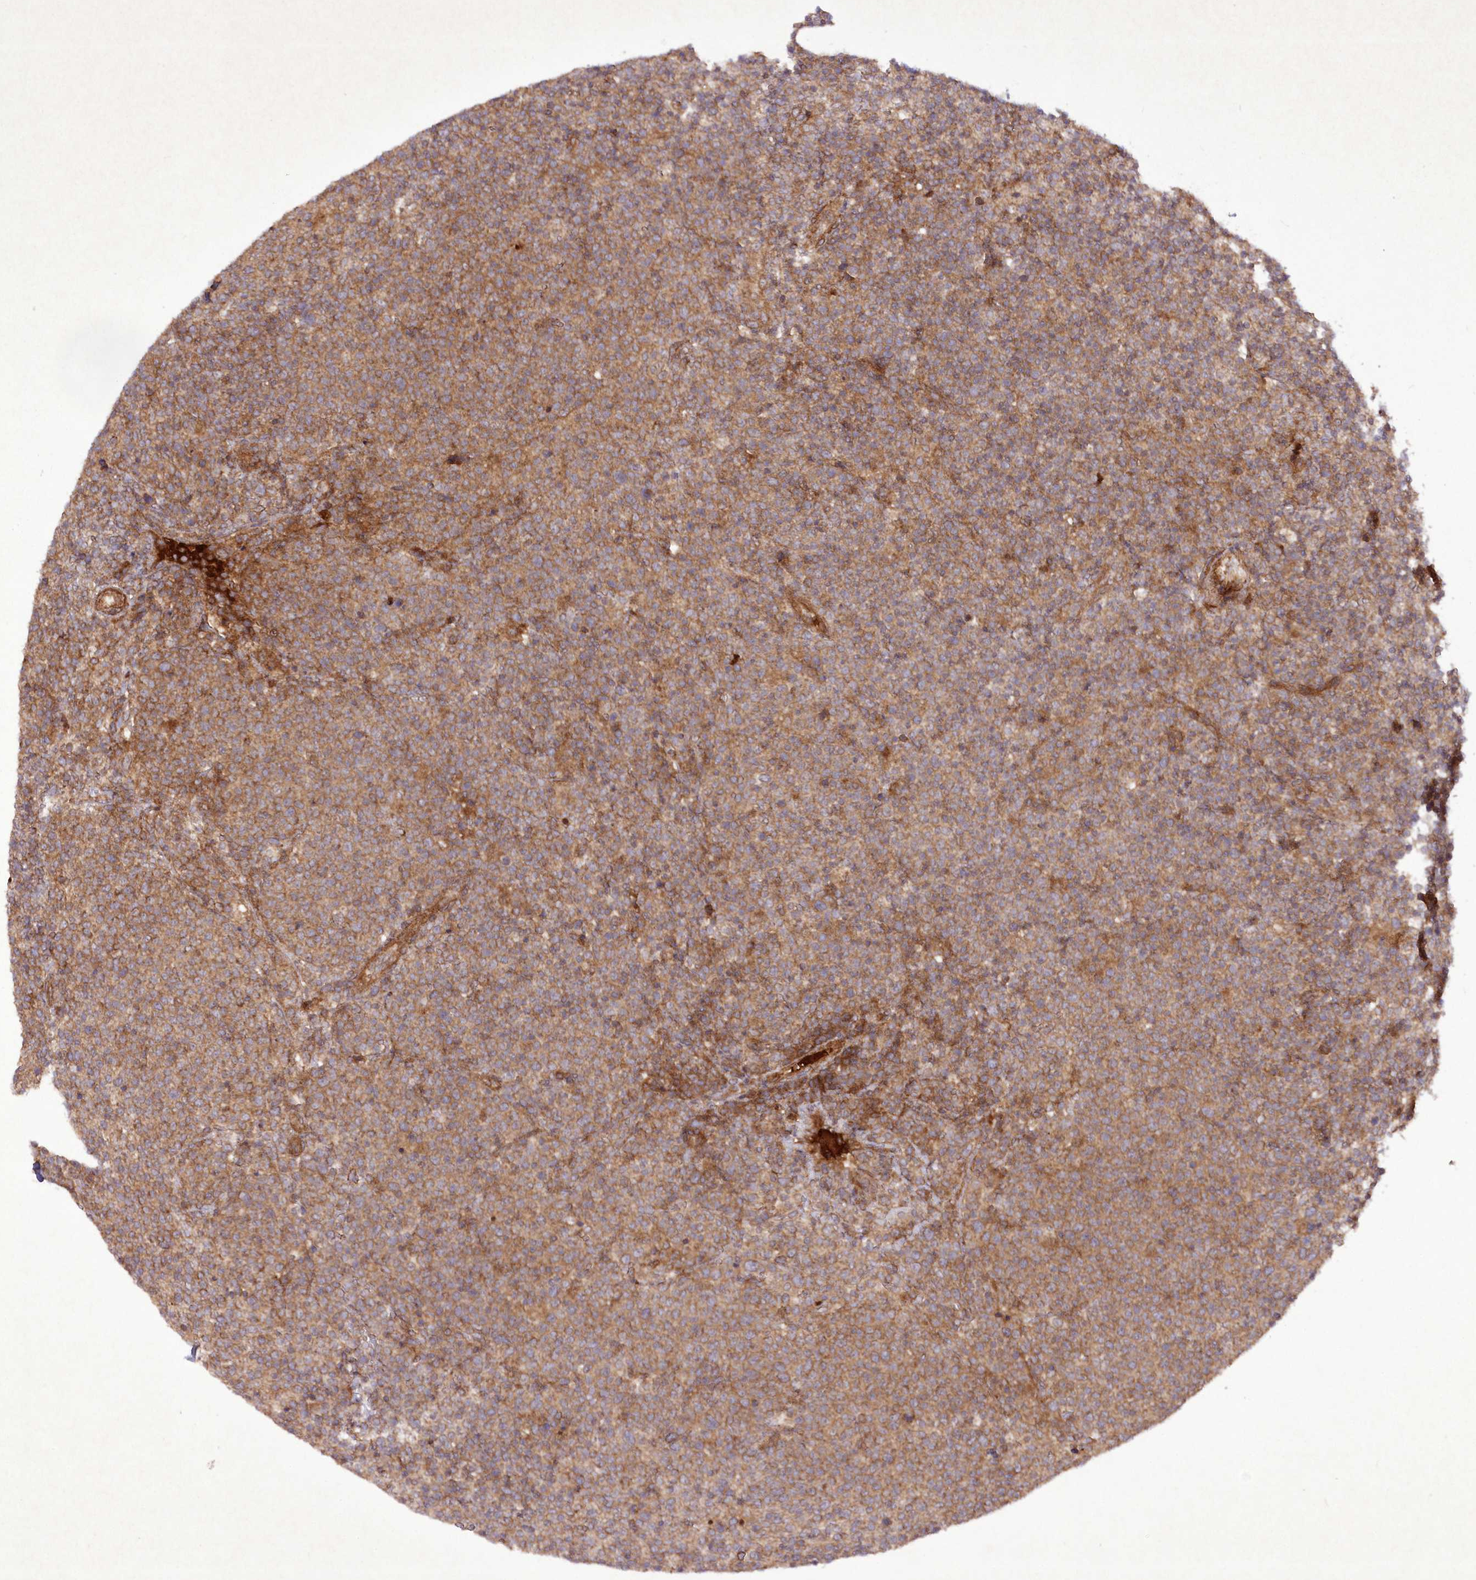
{"staining": {"intensity": "moderate", "quantity": "<25%", "location": "cytoplasmic/membranous"}, "tissue": "lymphoma", "cell_type": "Tumor cells", "image_type": "cancer", "snomed": [{"axis": "morphology", "description": "Malignant lymphoma, non-Hodgkin's type, High grade"}, {"axis": "topography", "description": "Lymph node"}], "caption": "Immunohistochemistry (IHC) (DAB) staining of human malignant lymphoma, non-Hodgkin's type (high-grade) displays moderate cytoplasmic/membranous protein expression in about <25% of tumor cells.", "gene": "APOM", "patient": {"sex": "male", "age": 61}}